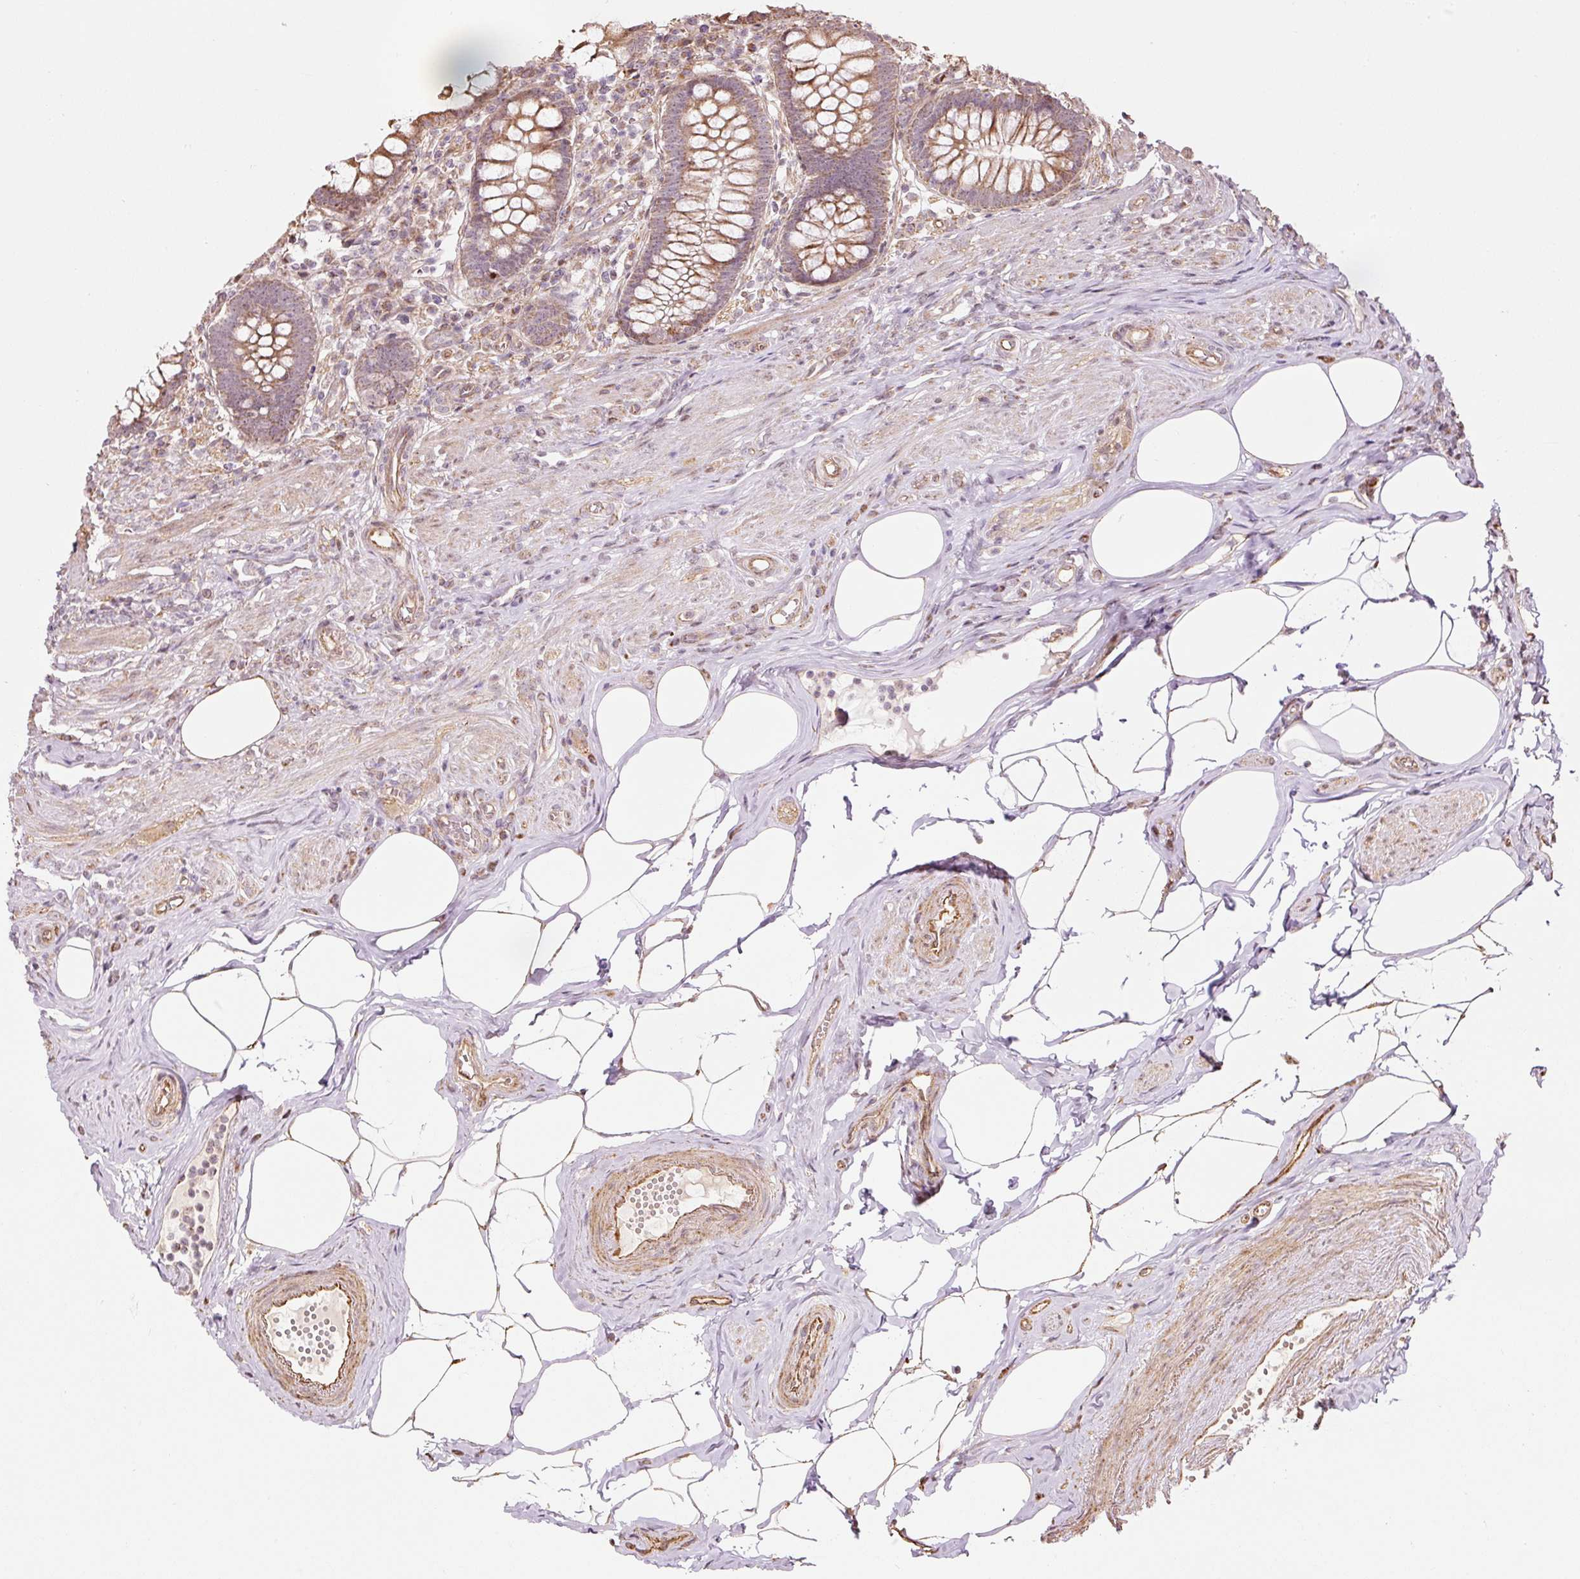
{"staining": {"intensity": "moderate", "quantity": ">75%", "location": "cytoplasmic/membranous"}, "tissue": "appendix", "cell_type": "Glandular cells", "image_type": "normal", "snomed": [{"axis": "morphology", "description": "Normal tissue, NOS"}, {"axis": "topography", "description": "Appendix"}], "caption": "Appendix stained for a protein (brown) reveals moderate cytoplasmic/membranous positive staining in approximately >75% of glandular cells.", "gene": "ETF1", "patient": {"sex": "female", "age": 56}}